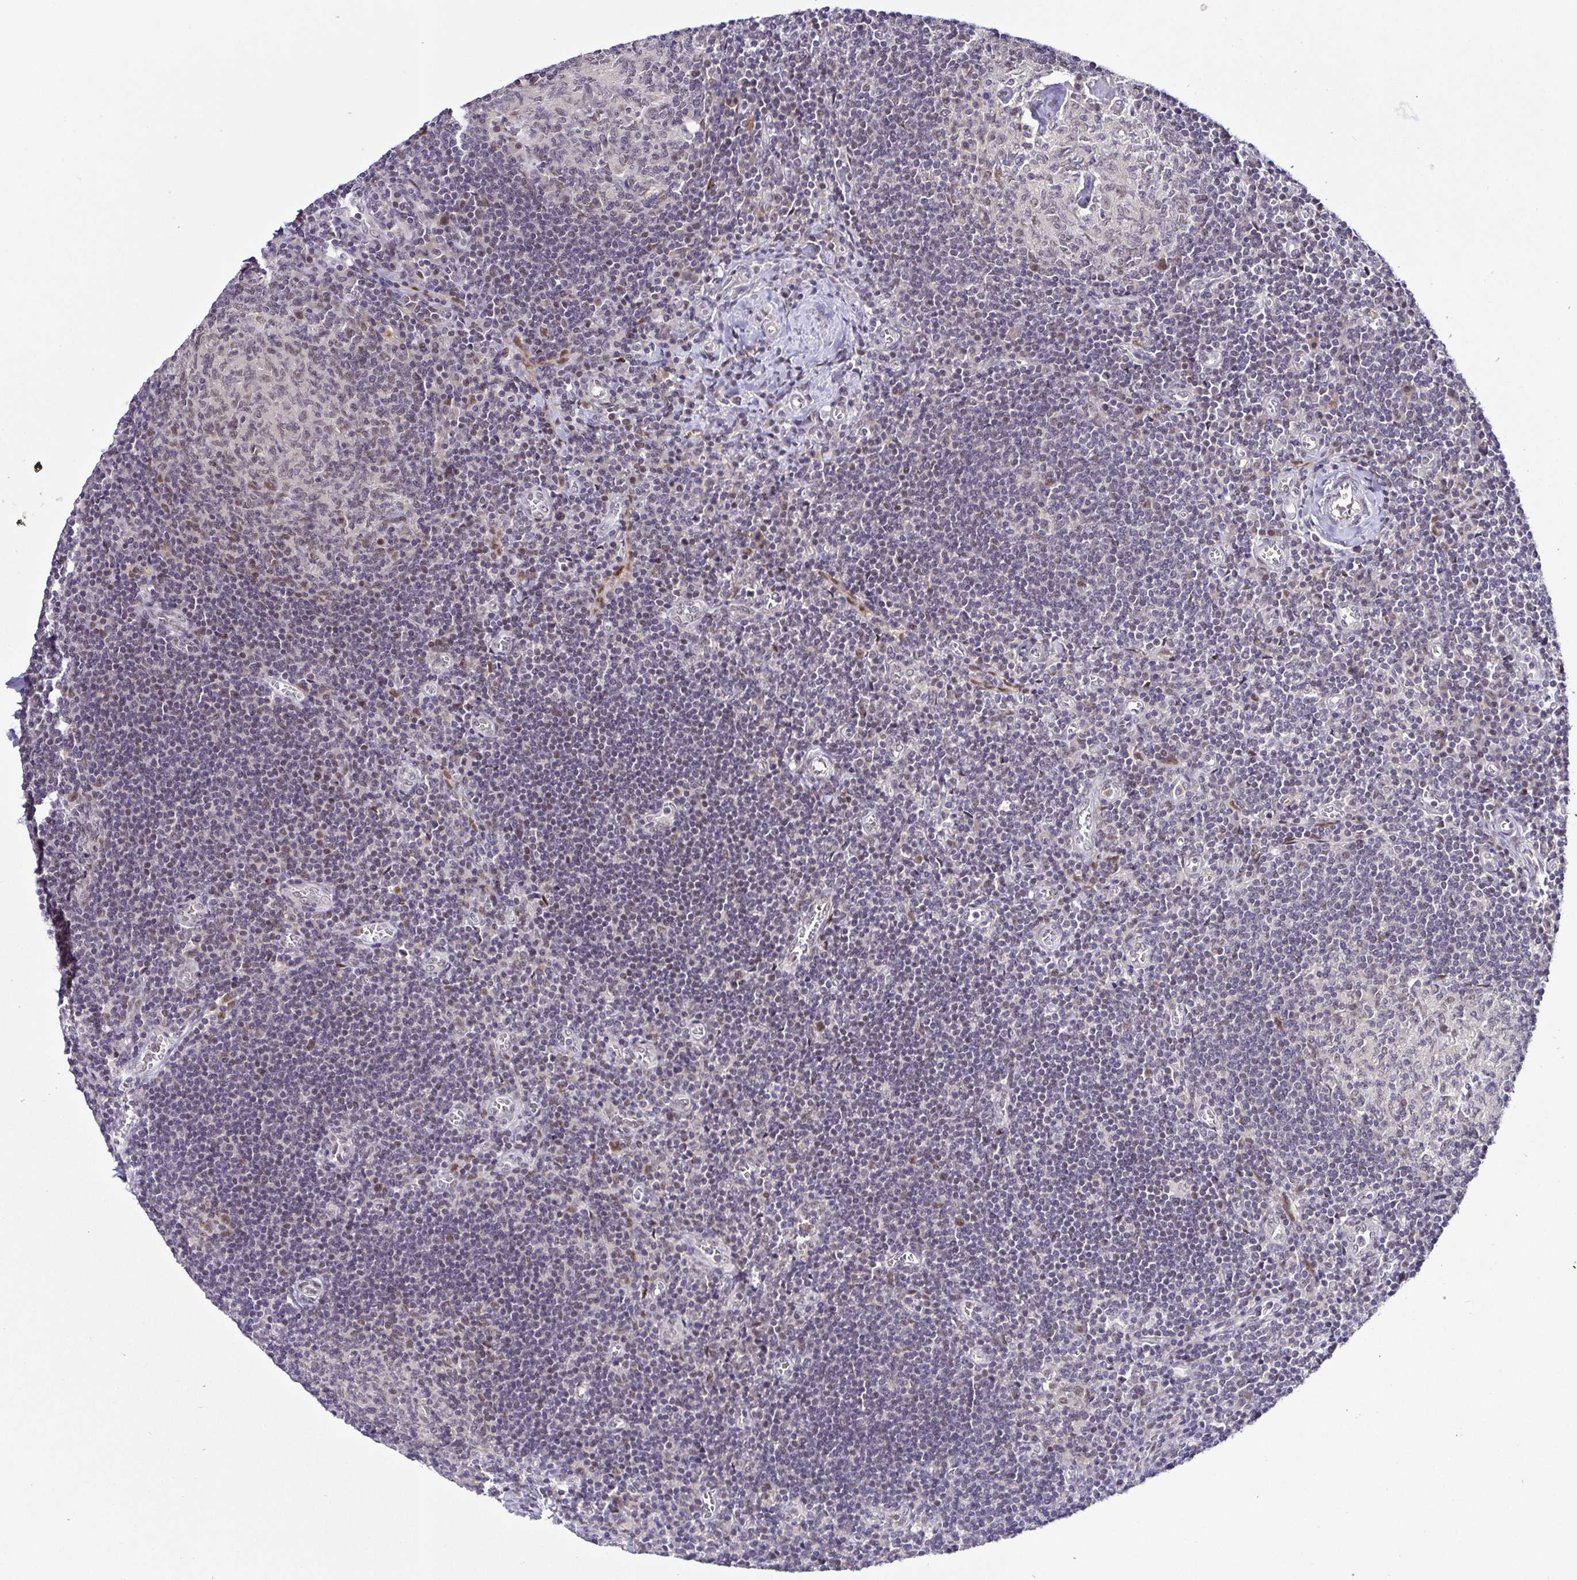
{"staining": {"intensity": "weak", "quantity": "<25%", "location": "nuclear"}, "tissue": "lymph node", "cell_type": "Germinal center cells", "image_type": "normal", "snomed": [{"axis": "morphology", "description": "Normal tissue, NOS"}, {"axis": "topography", "description": "Lymph node"}], "caption": "The immunohistochemistry (IHC) histopathology image has no significant positivity in germinal center cells of lymph node.", "gene": "NUP188", "patient": {"sex": "male", "age": 67}}